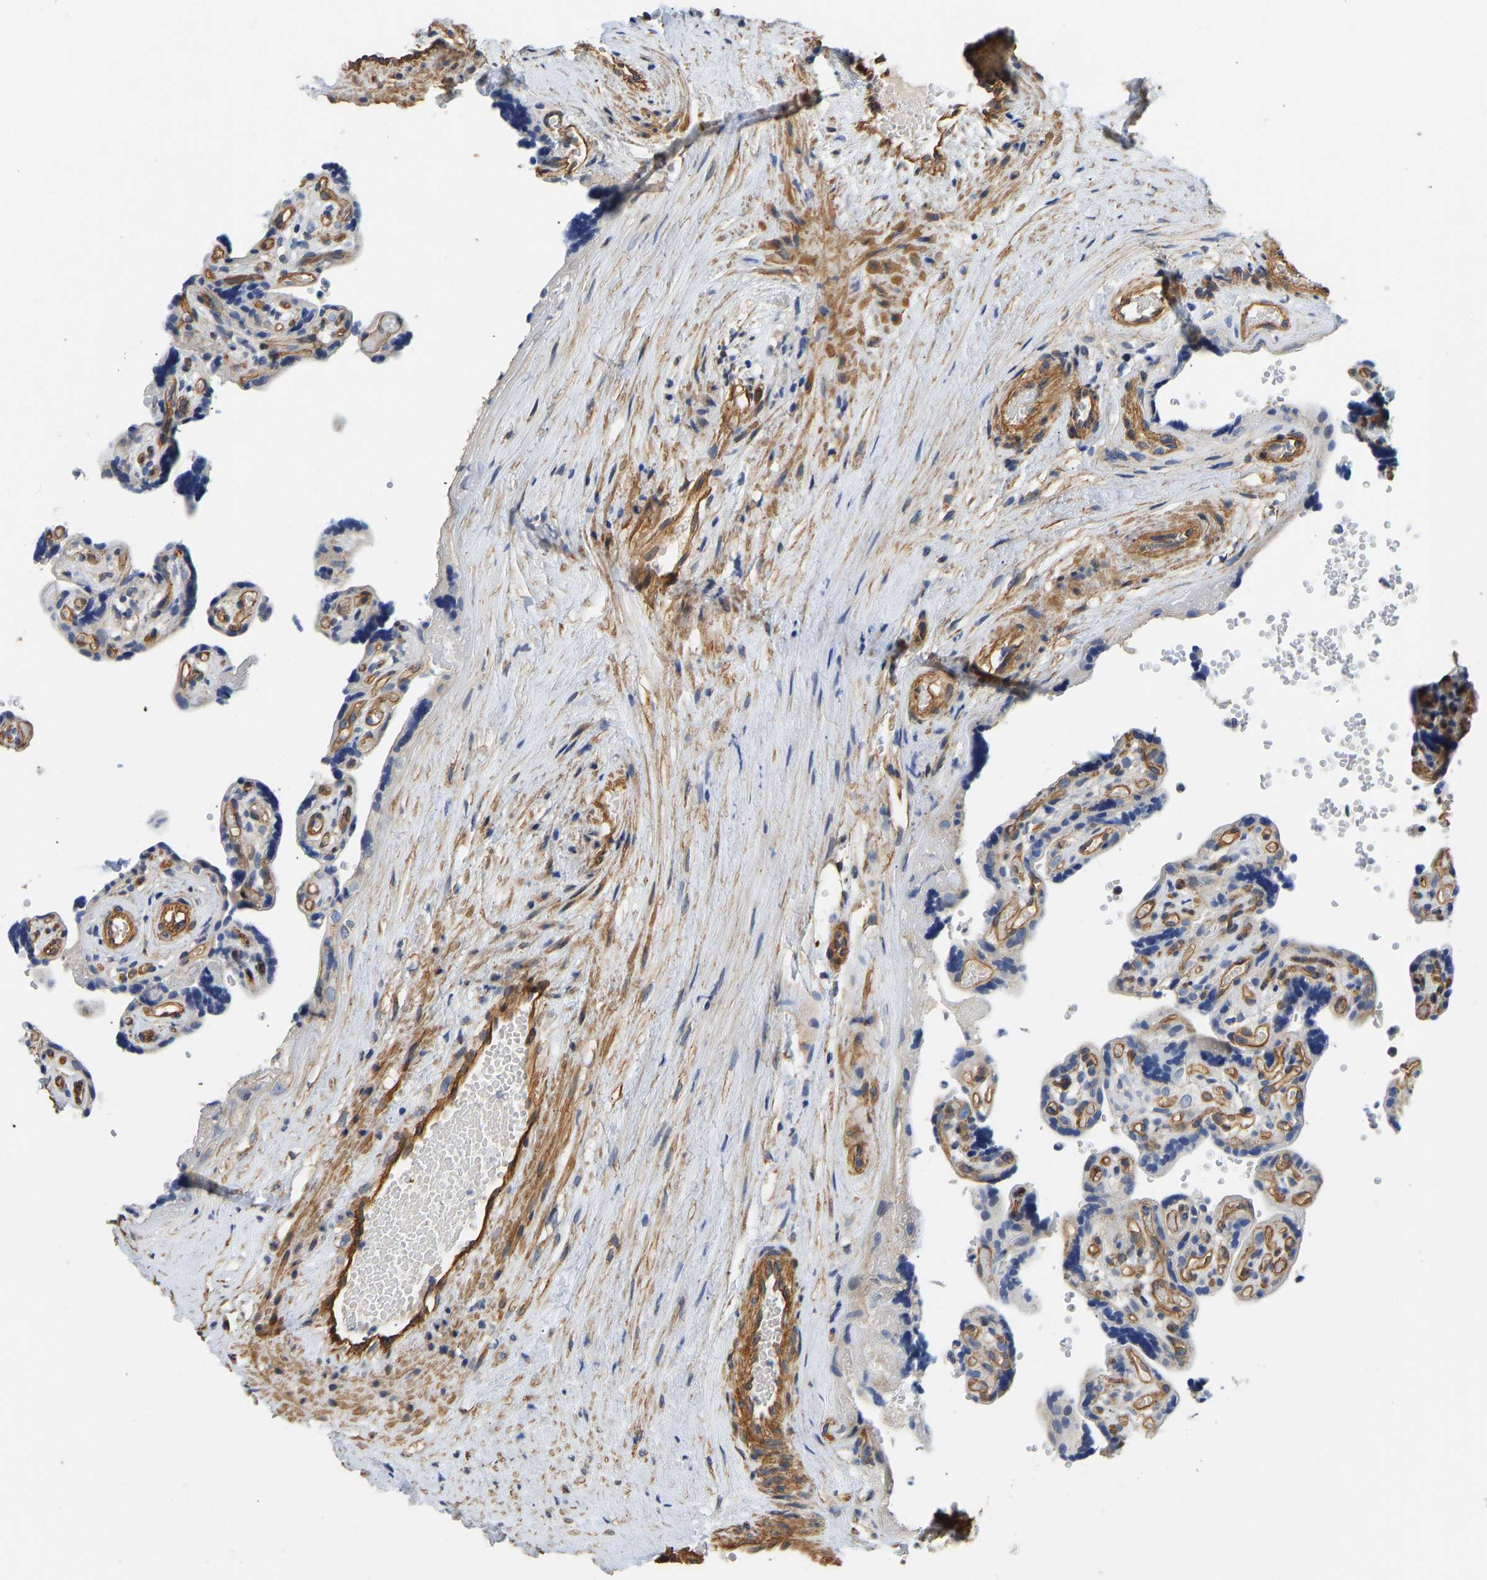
{"staining": {"intensity": "moderate", "quantity": ">75%", "location": "cytoplasmic/membranous"}, "tissue": "placenta", "cell_type": "Decidual cells", "image_type": "normal", "snomed": [{"axis": "morphology", "description": "Normal tissue, NOS"}, {"axis": "topography", "description": "Placenta"}], "caption": "Placenta stained with a brown dye reveals moderate cytoplasmic/membranous positive expression in approximately >75% of decidual cells.", "gene": "ELMO2", "patient": {"sex": "female", "age": 30}}